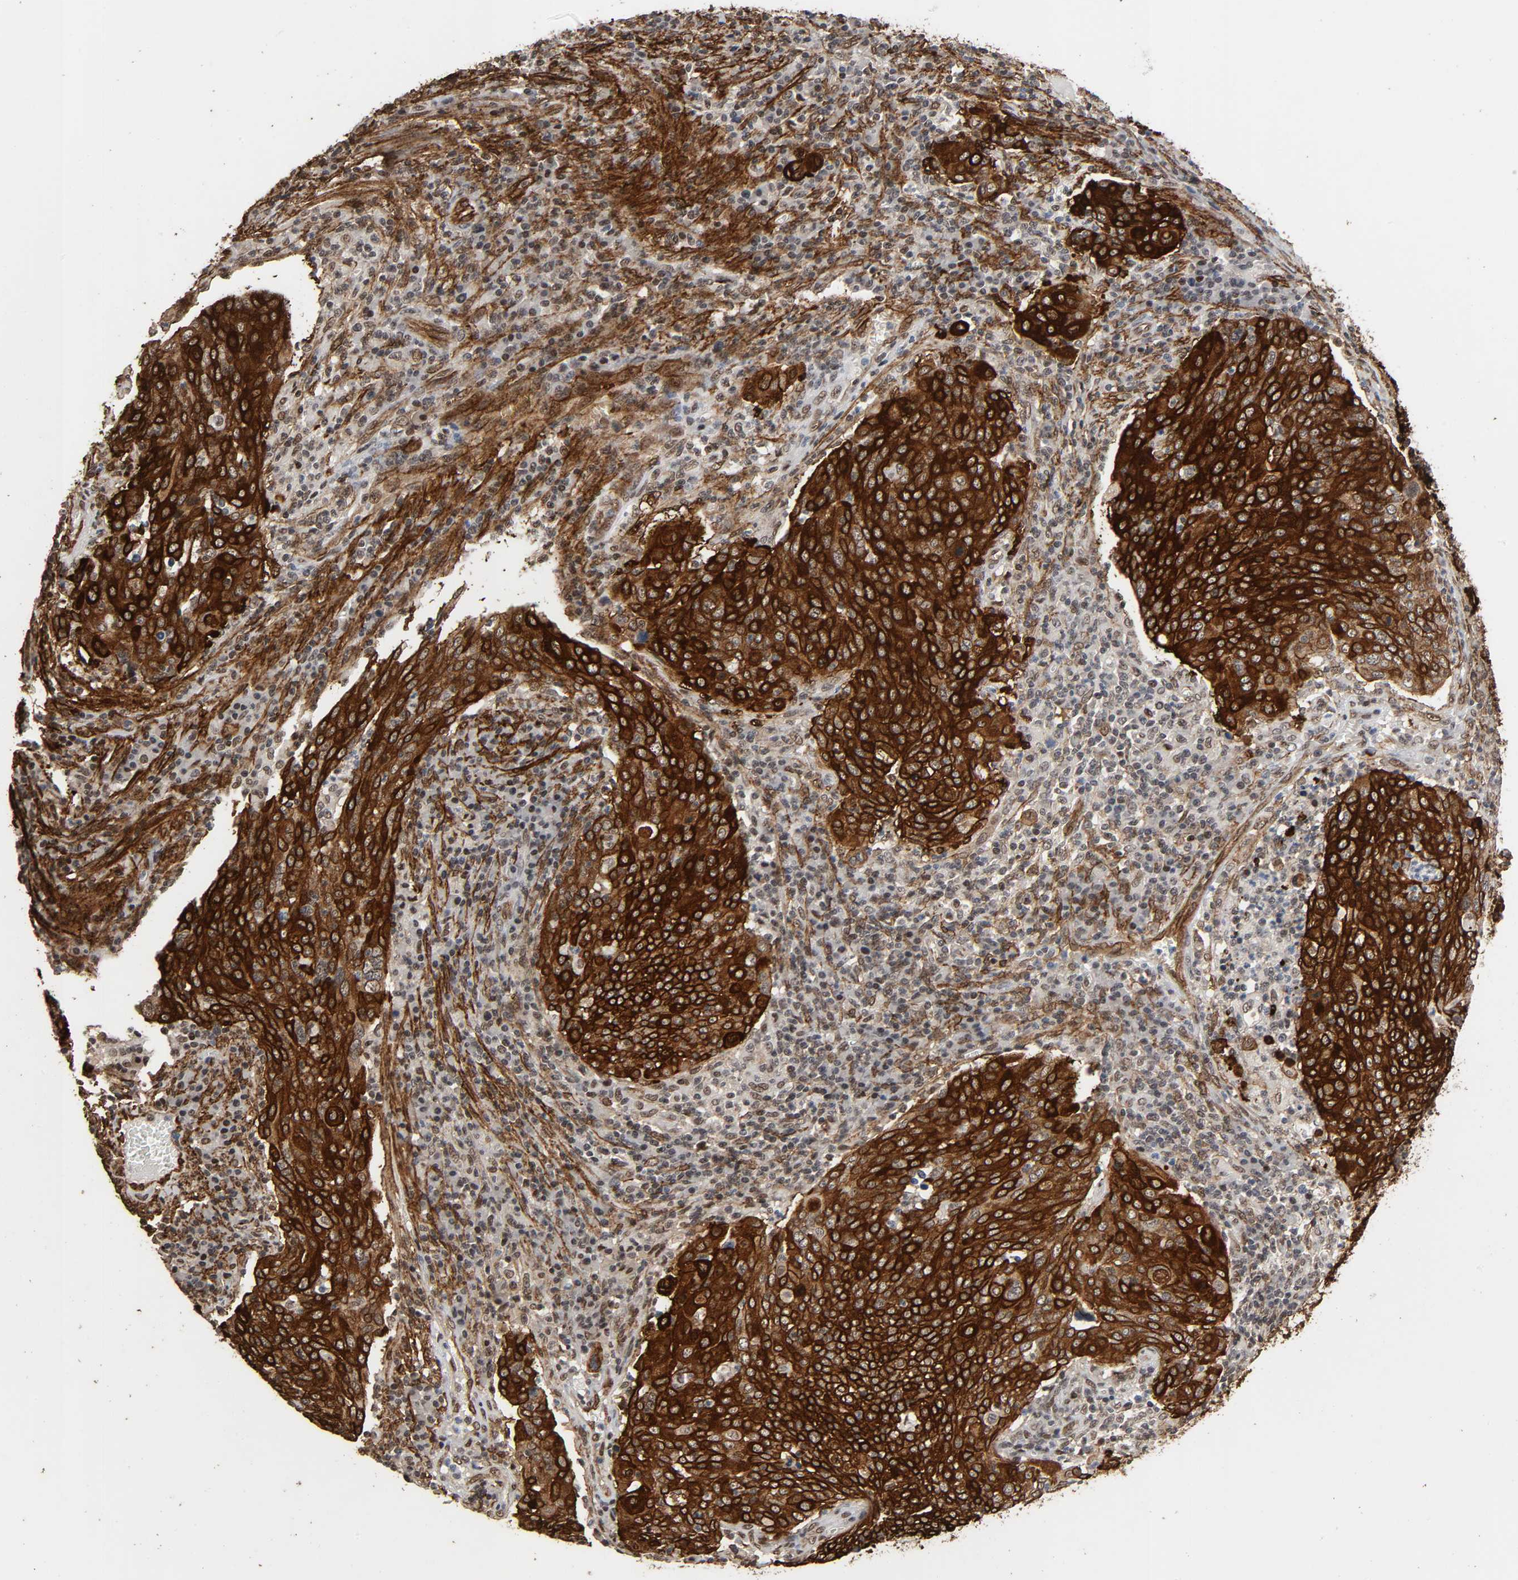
{"staining": {"intensity": "strong", "quantity": ">75%", "location": "cytoplasmic/membranous"}, "tissue": "cervical cancer", "cell_type": "Tumor cells", "image_type": "cancer", "snomed": [{"axis": "morphology", "description": "Squamous cell carcinoma, NOS"}, {"axis": "topography", "description": "Cervix"}], "caption": "Cervical cancer (squamous cell carcinoma) stained with a brown dye demonstrates strong cytoplasmic/membranous positive expression in about >75% of tumor cells.", "gene": "AHNAK2", "patient": {"sex": "female", "age": 40}}